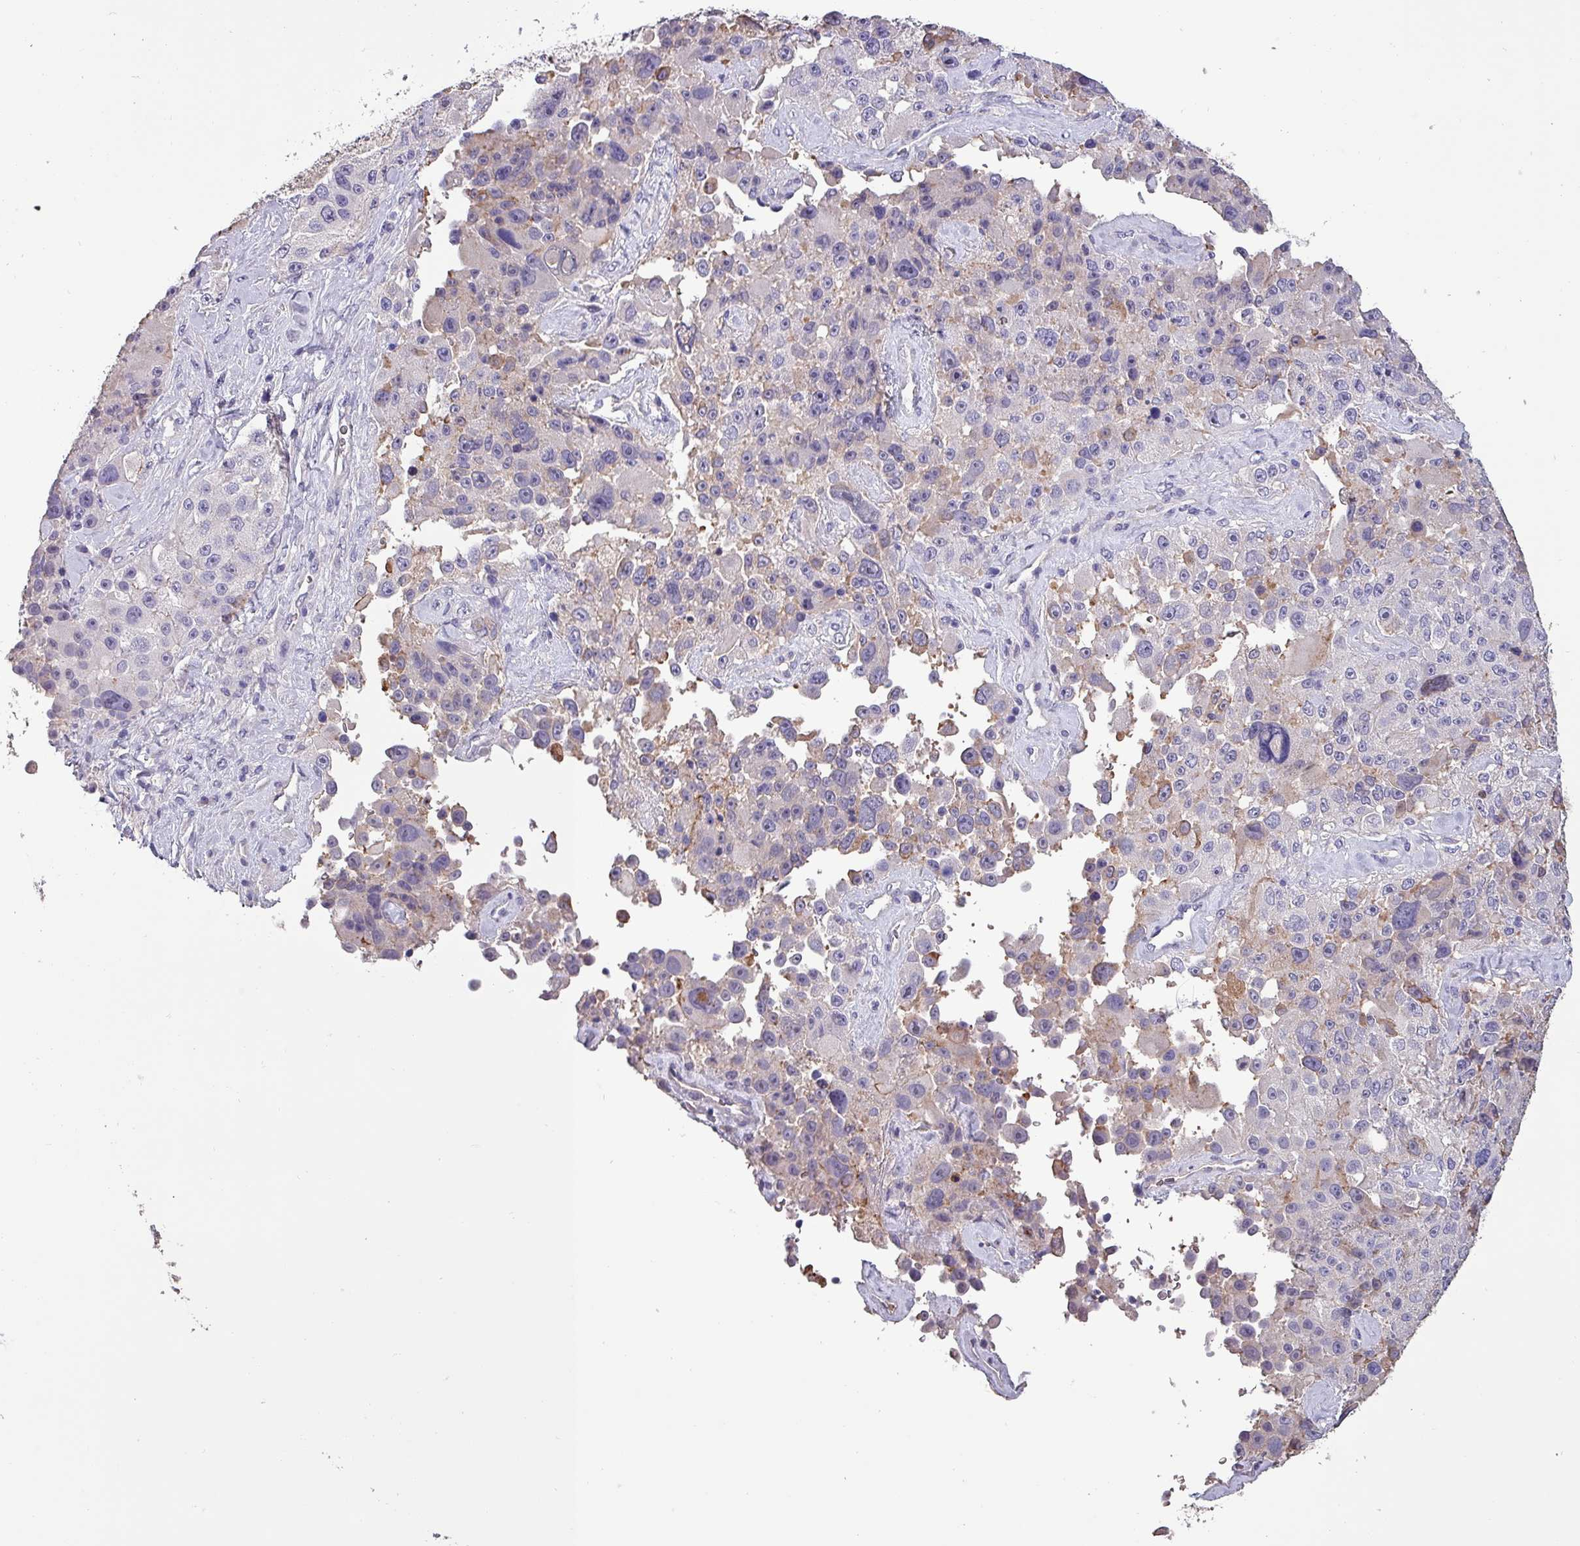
{"staining": {"intensity": "weak", "quantity": "<25%", "location": "cytoplasmic/membranous"}, "tissue": "melanoma", "cell_type": "Tumor cells", "image_type": "cancer", "snomed": [{"axis": "morphology", "description": "Malignant melanoma, Metastatic site"}, {"axis": "topography", "description": "Lymph node"}], "caption": "Immunohistochemistry histopathology image of neoplastic tissue: human melanoma stained with DAB shows no significant protein staining in tumor cells.", "gene": "HTRA4", "patient": {"sex": "male", "age": 62}}